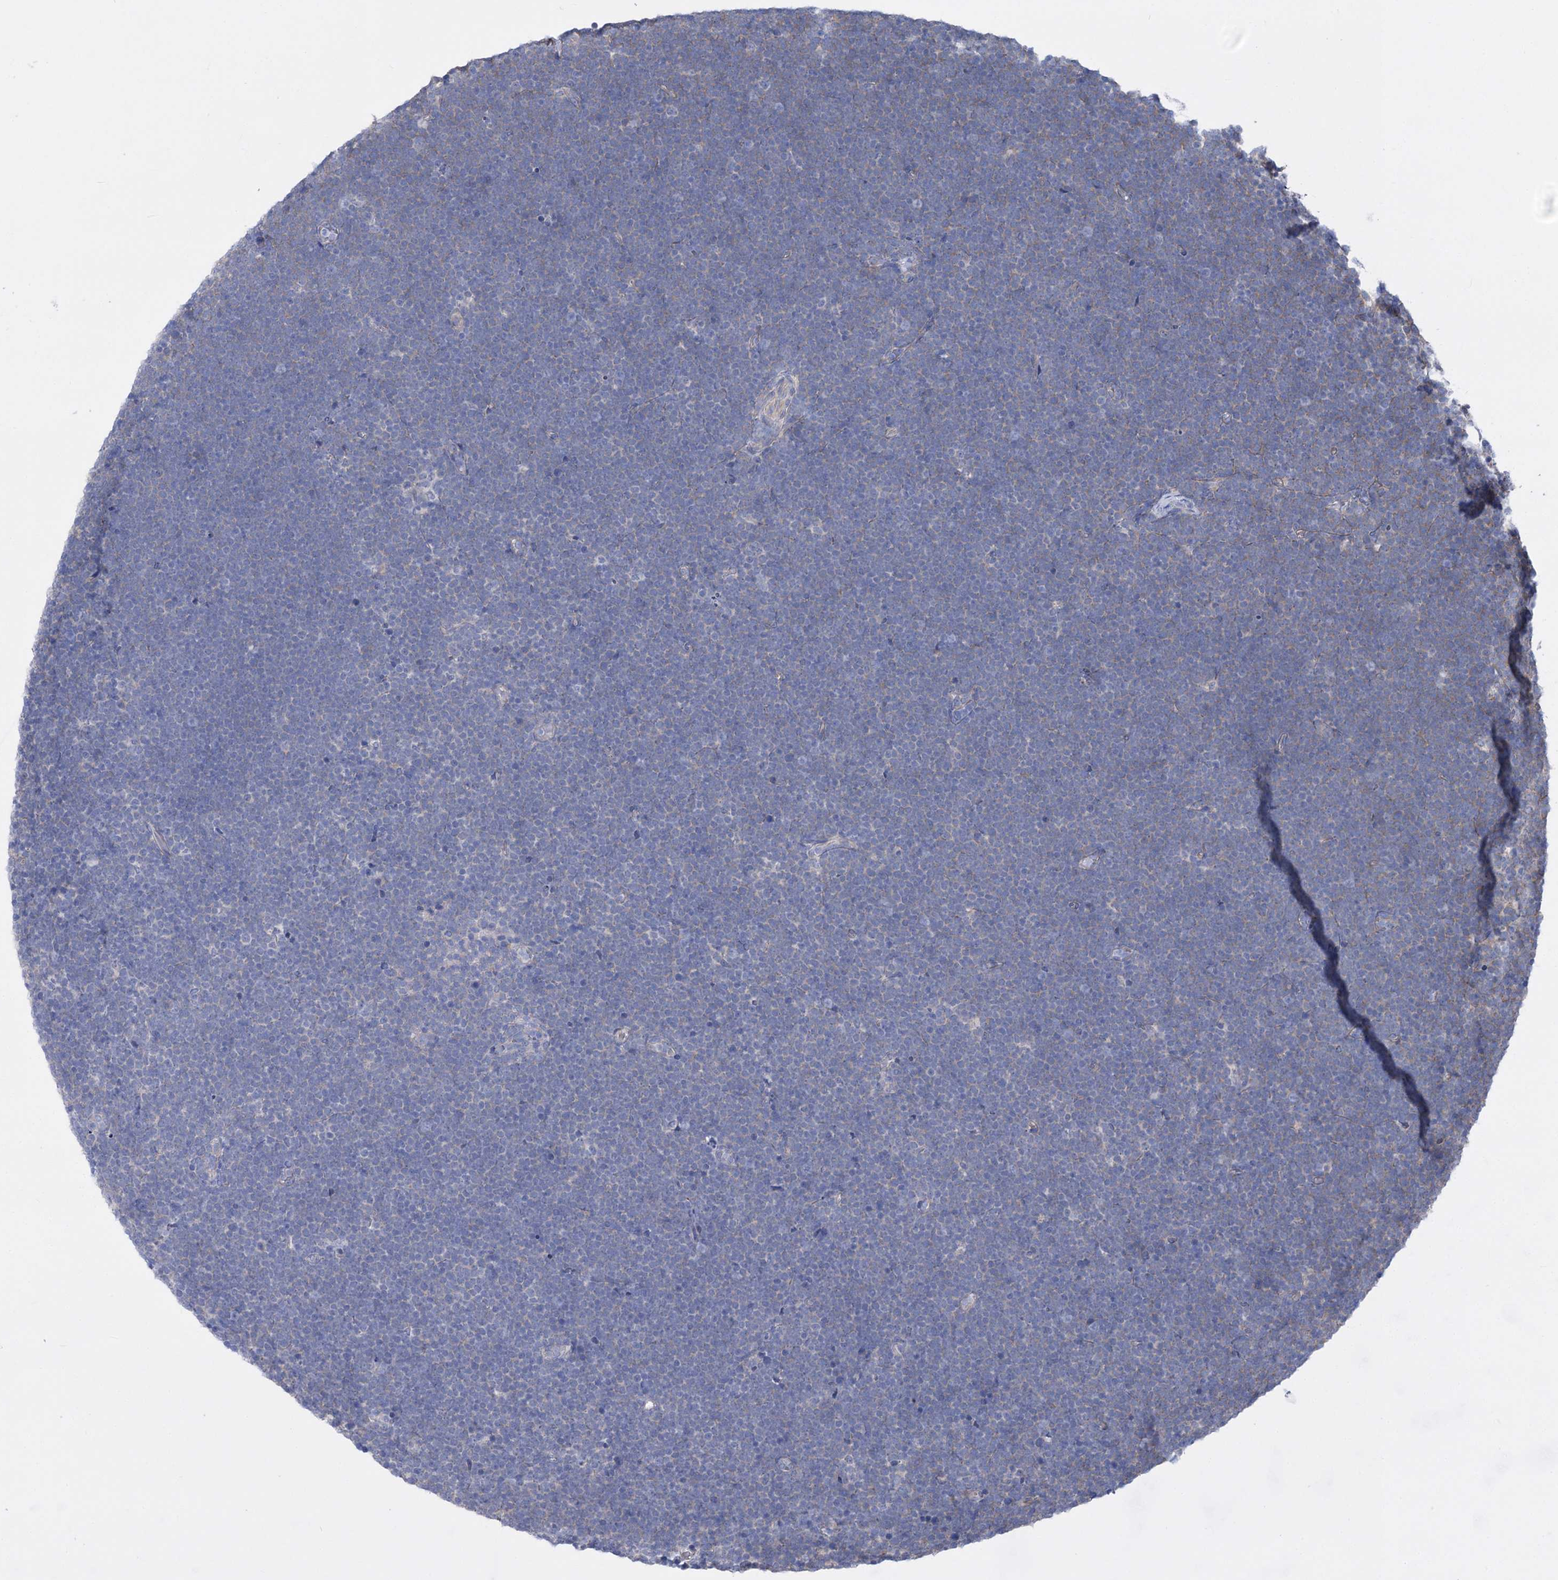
{"staining": {"intensity": "negative", "quantity": "none", "location": "none"}, "tissue": "lymphoma", "cell_type": "Tumor cells", "image_type": "cancer", "snomed": [{"axis": "morphology", "description": "Malignant lymphoma, non-Hodgkin's type, High grade"}, {"axis": "topography", "description": "Lymph node"}], "caption": "There is no significant positivity in tumor cells of high-grade malignant lymphoma, non-Hodgkin's type.", "gene": "LRRC34", "patient": {"sex": "male", "age": 13}}